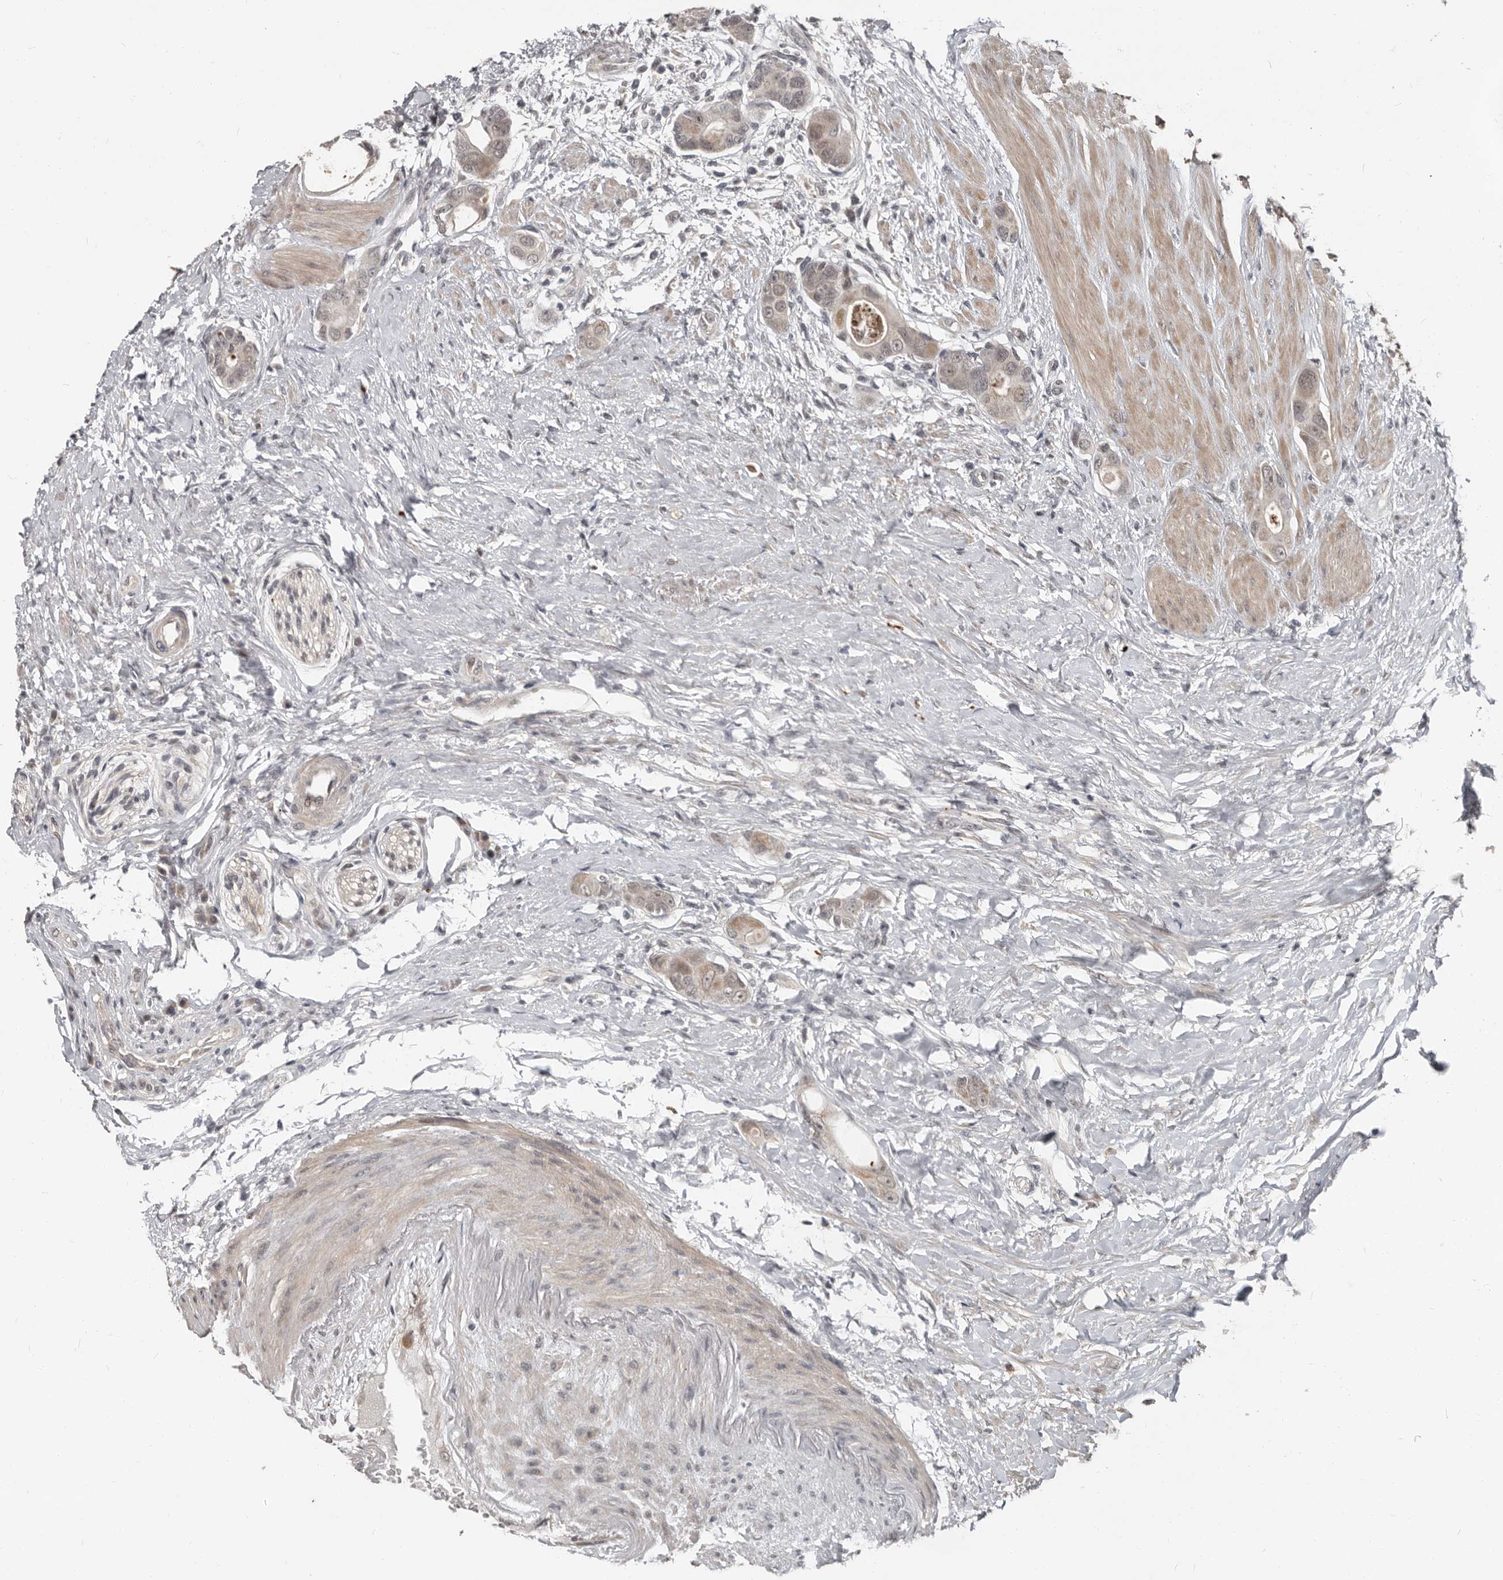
{"staining": {"intensity": "weak", "quantity": ">75%", "location": "cytoplasmic/membranous,nuclear"}, "tissue": "colorectal cancer", "cell_type": "Tumor cells", "image_type": "cancer", "snomed": [{"axis": "morphology", "description": "Adenocarcinoma, NOS"}, {"axis": "topography", "description": "Rectum"}], "caption": "This histopathology image exhibits IHC staining of colorectal cancer, with low weak cytoplasmic/membranous and nuclear positivity in about >75% of tumor cells.", "gene": "APOL6", "patient": {"sex": "male", "age": 51}}